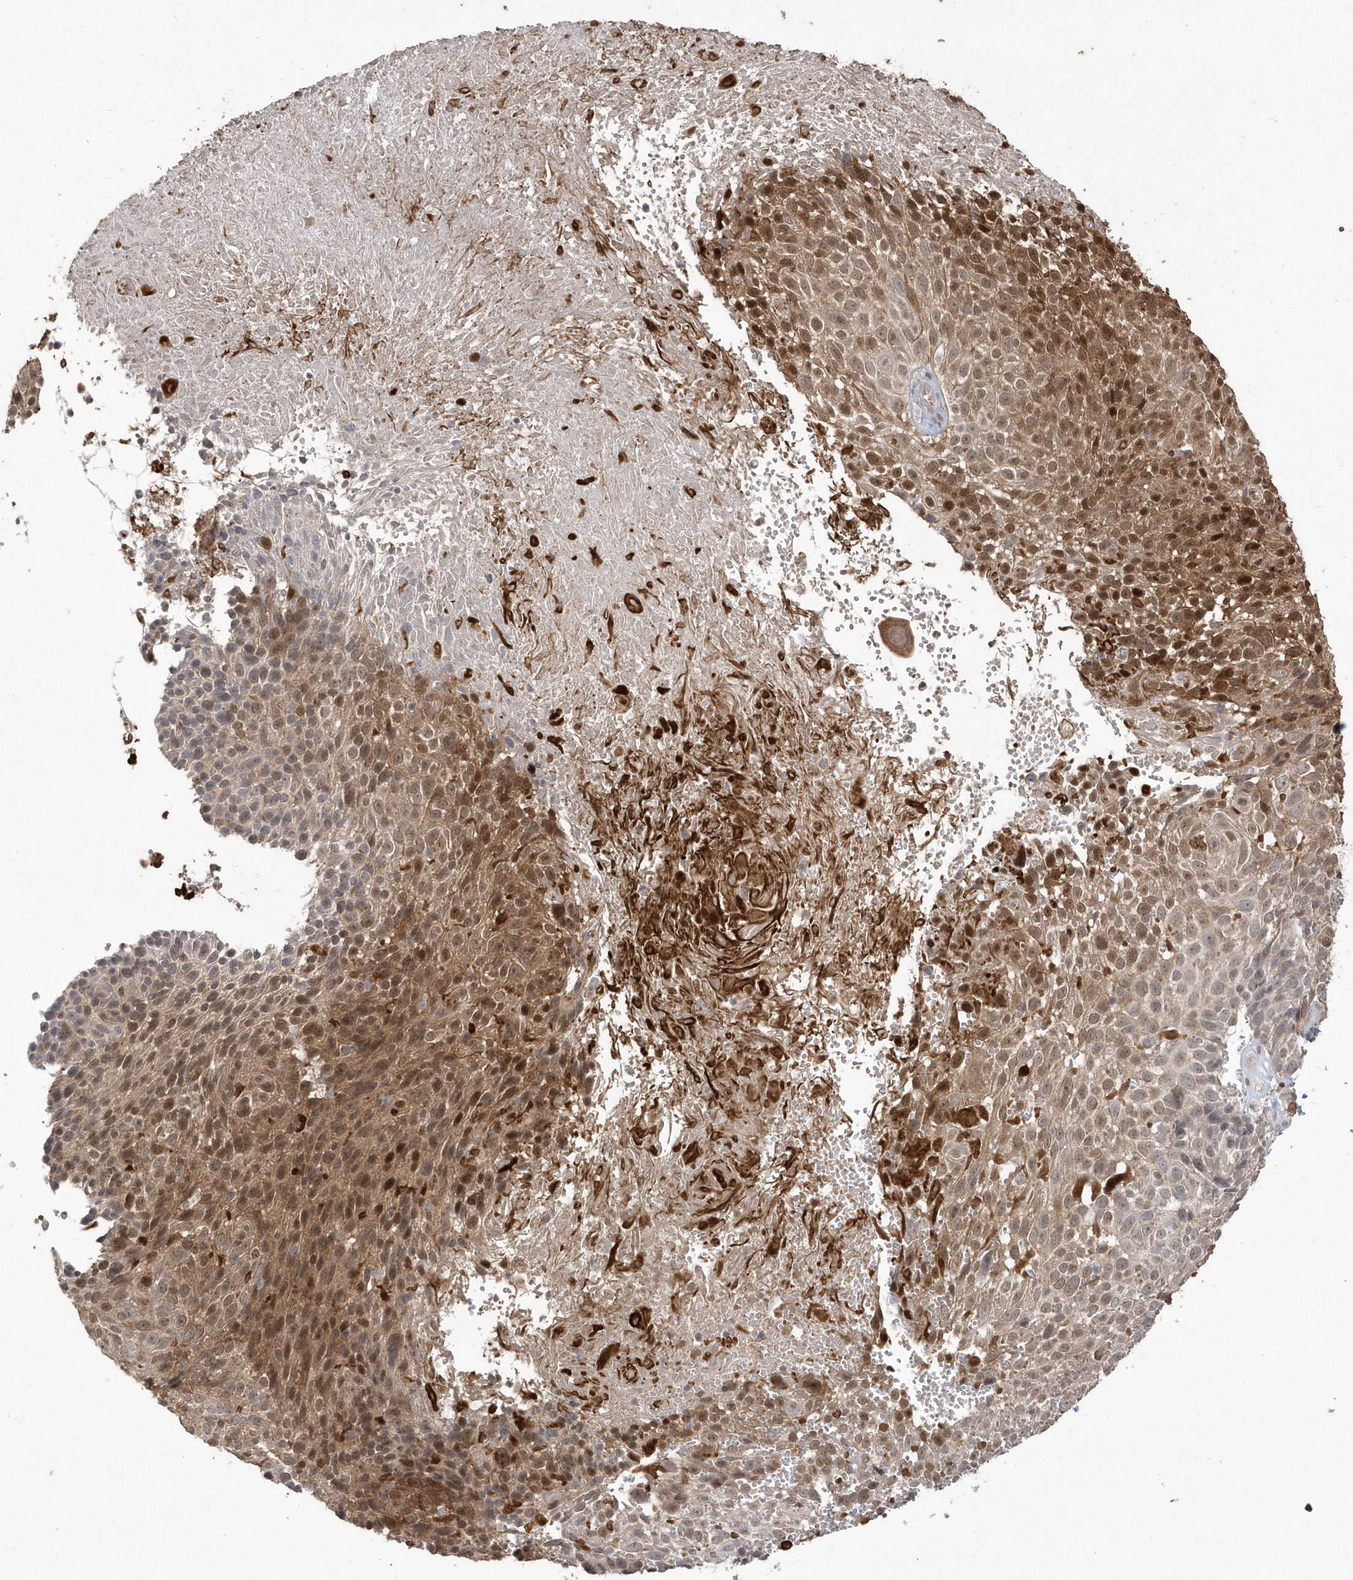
{"staining": {"intensity": "moderate", "quantity": "25%-75%", "location": "cytoplasmic/membranous,nuclear"}, "tissue": "cervical cancer", "cell_type": "Tumor cells", "image_type": "cancer", "snomed": [{"axis": "morphology", "description": "Squamous cell carcinoma, NOS"}, {"axis": "topography", "description": "Cervix"}], "caption": "Brown immunohistochemical staining in cervical cancer shows moderate cytoplasmic/membranous and nuclear expression in about 25%-75% of tumor cells.", "gene": "GEMIN6", "patient": {"sex": "female", "age": 74}}